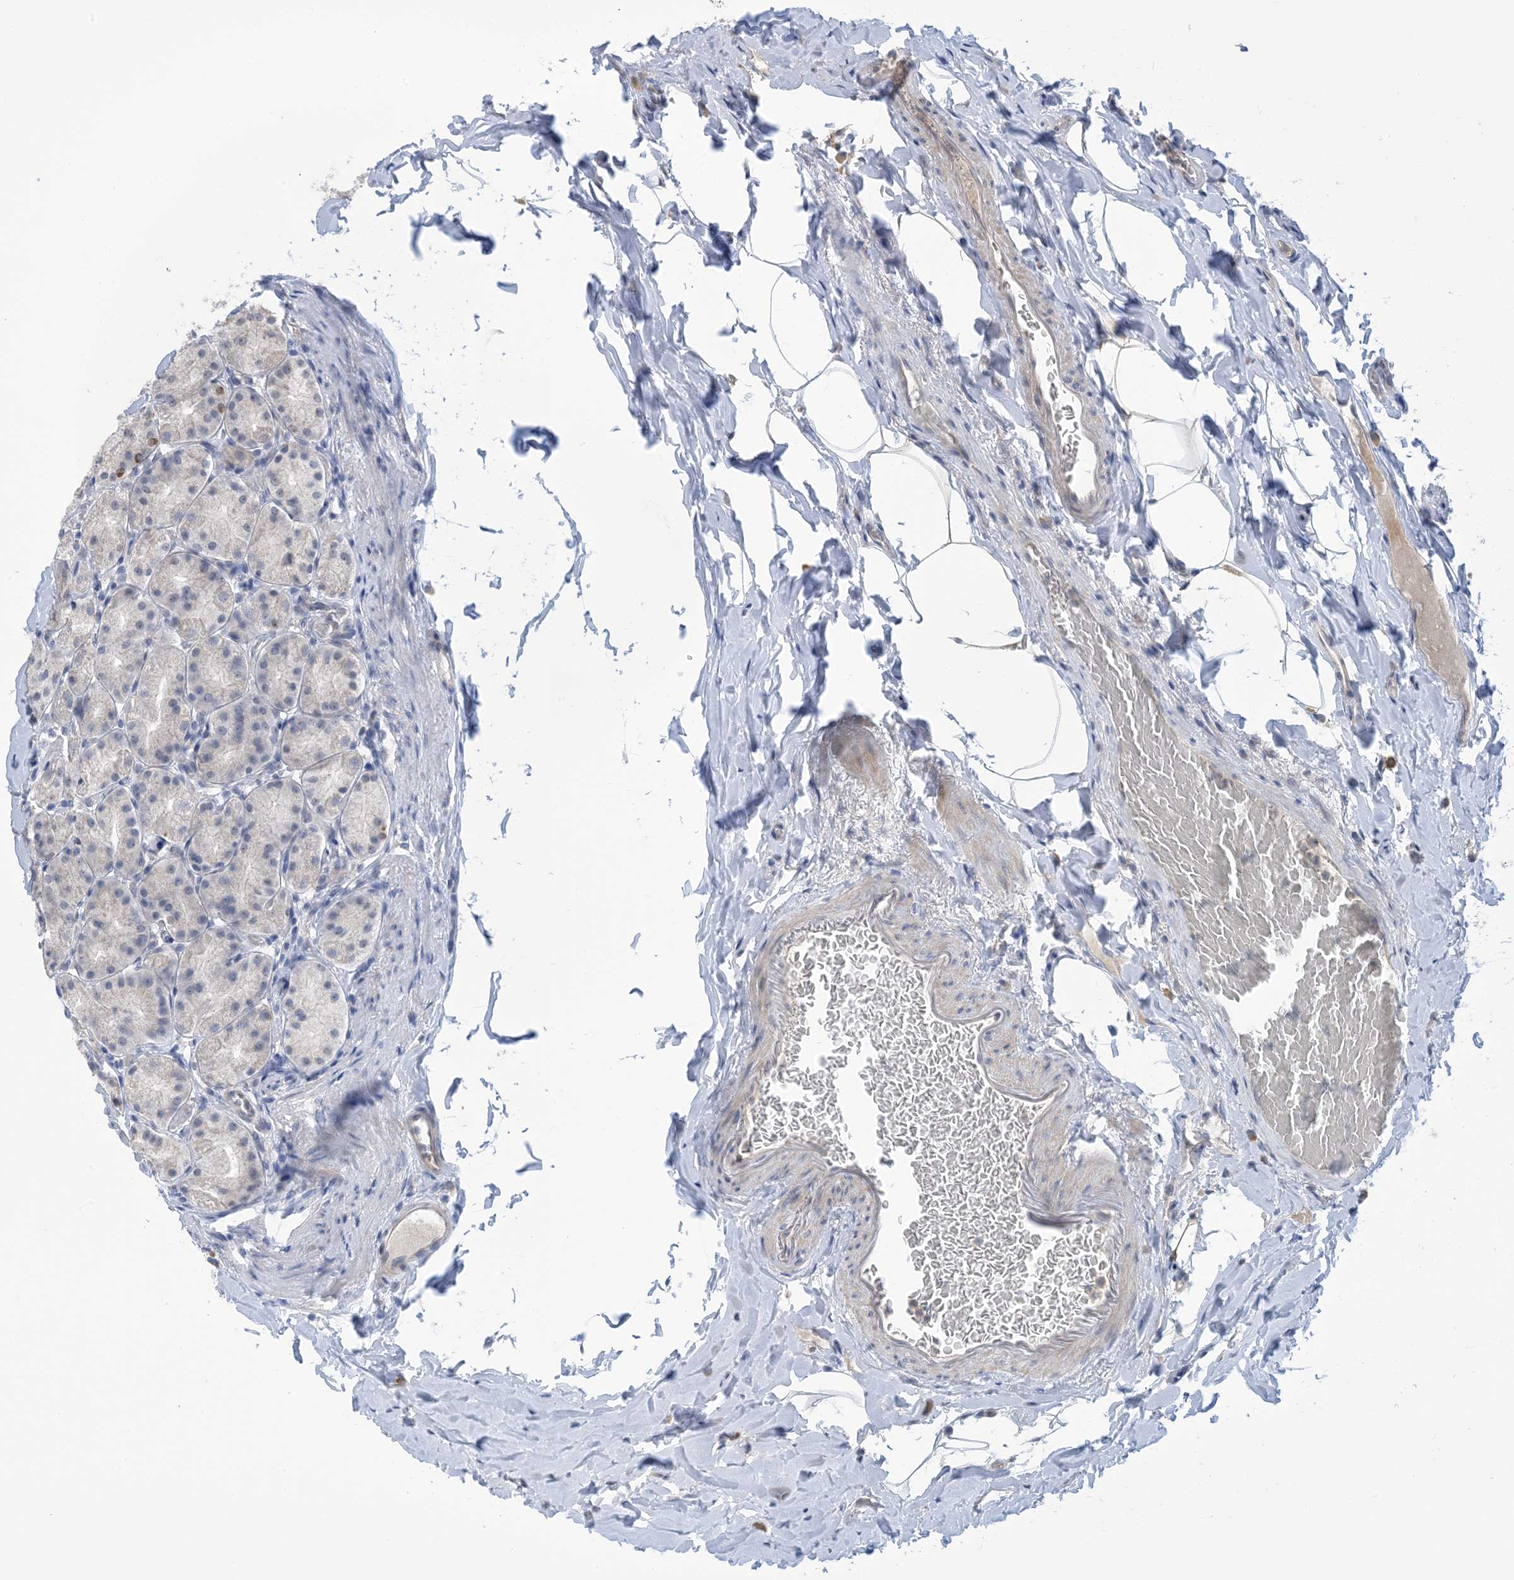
{"staining": {"intensity": "strong", "quantity": "<25%", "location": "cytoplasmic/membranous"}, "tissue": "stomach", "cell_type": "Glandular cells", "image_type": "normal", "snomed": [{"axis": "morphology", "description": "Normal tissue, NOS"}, {"axis": "topography", "description": "Stomach, upper"}], "caption": "Stomach was stained to show a protein in brown. There is medium levels of strong cytoplasmic/membranous expression in approximately <25% of glandular cells. (brown staining indicates protein expression, while blue staining denotes nuclei).", "gene": "TTYH1", "patient": {"sex": "male", "age": 68}}